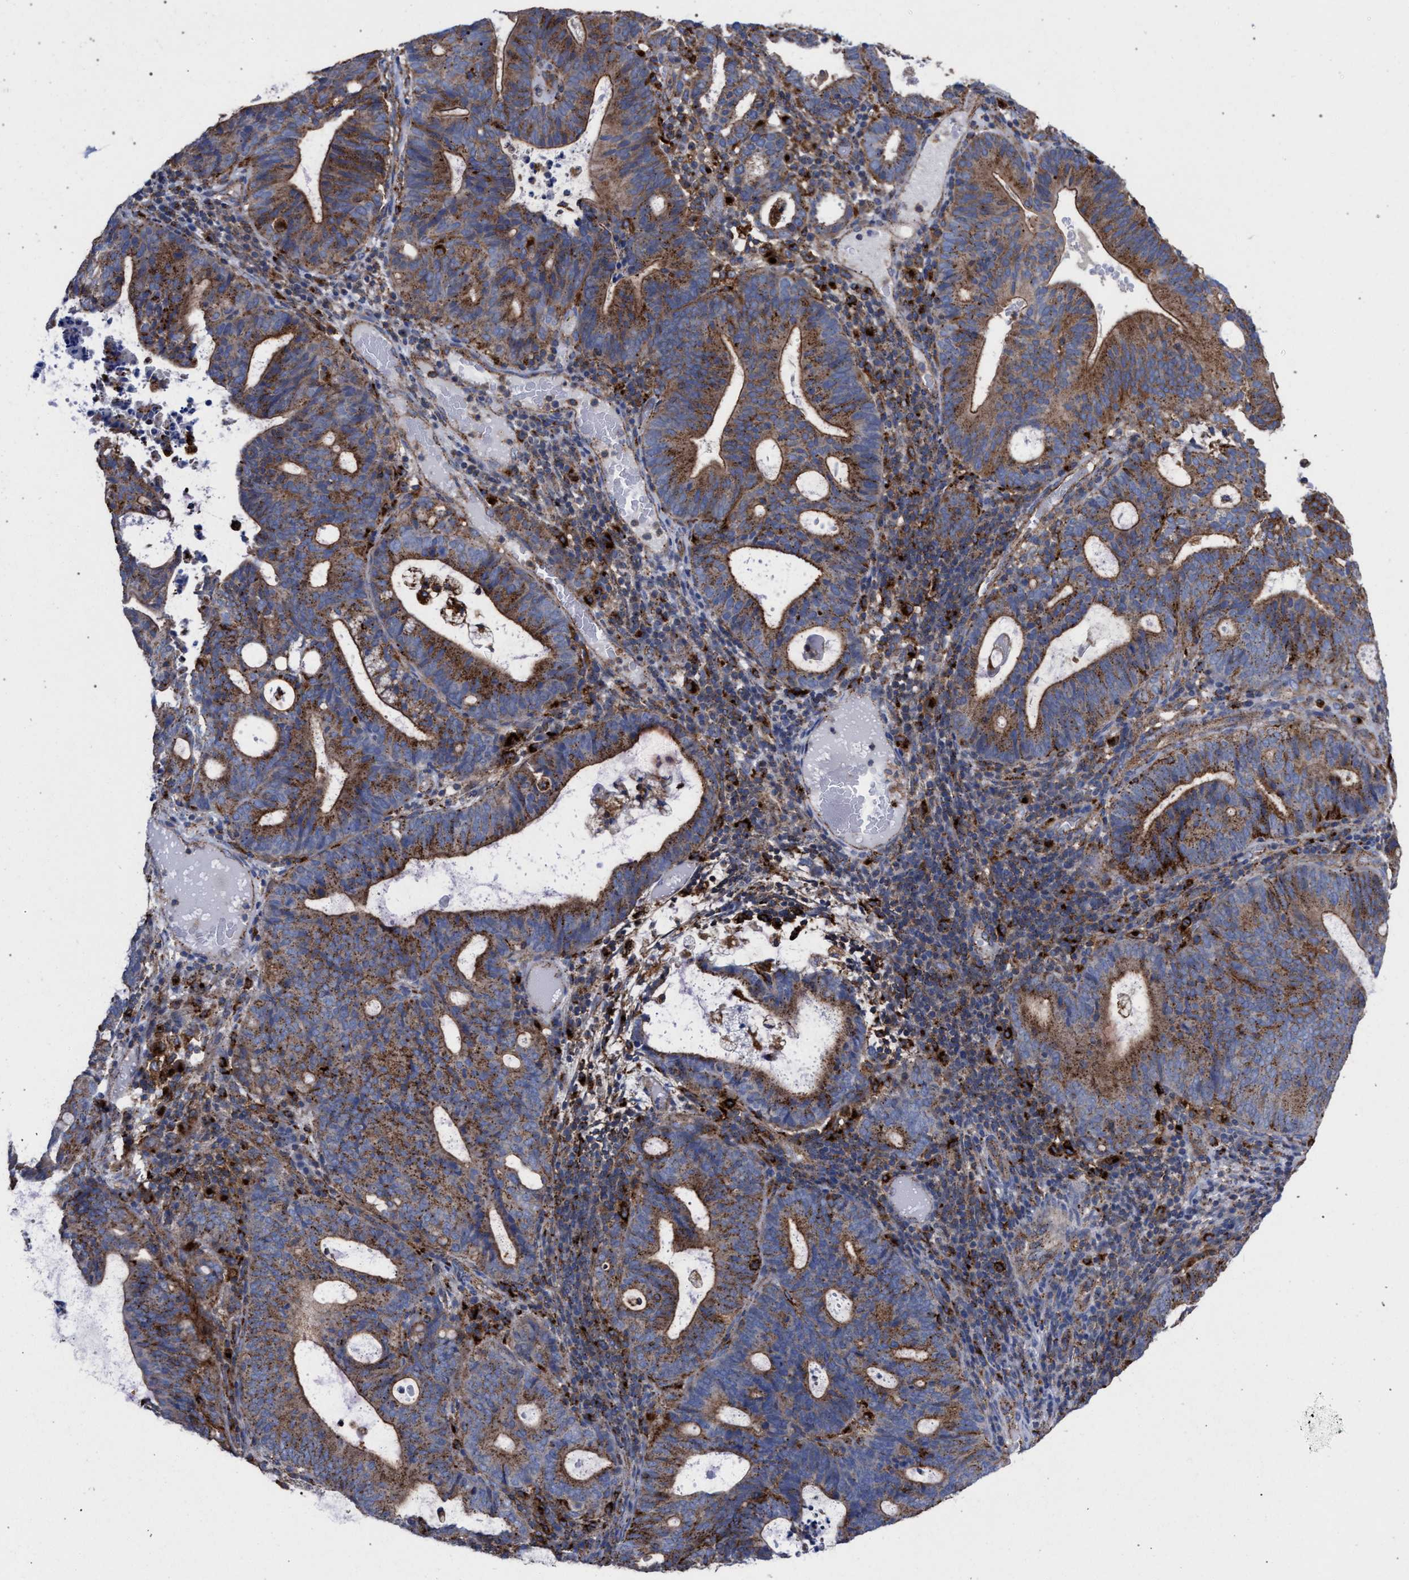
{"staining": {"intensity": "strong", "quantity": ">75%", "location": "cytoplasmic/membranous"}, "tissue": "endometrial cancer", "cell_type": "Tumor cells", "image_type": "cancer", "snomed": [{"axis": "morphology", "description": "Adenocarcinoma, NOS"}, {"axis": "topography", "description": "Uterus"}], "caption": "Strong cytoplasmic/membranous positivity is appreciated in approximately >75% of tumor cells in endometrial adenocarcinoma.", "gene": "PPT1", "patient": {"sex": "female", "age": 83}}